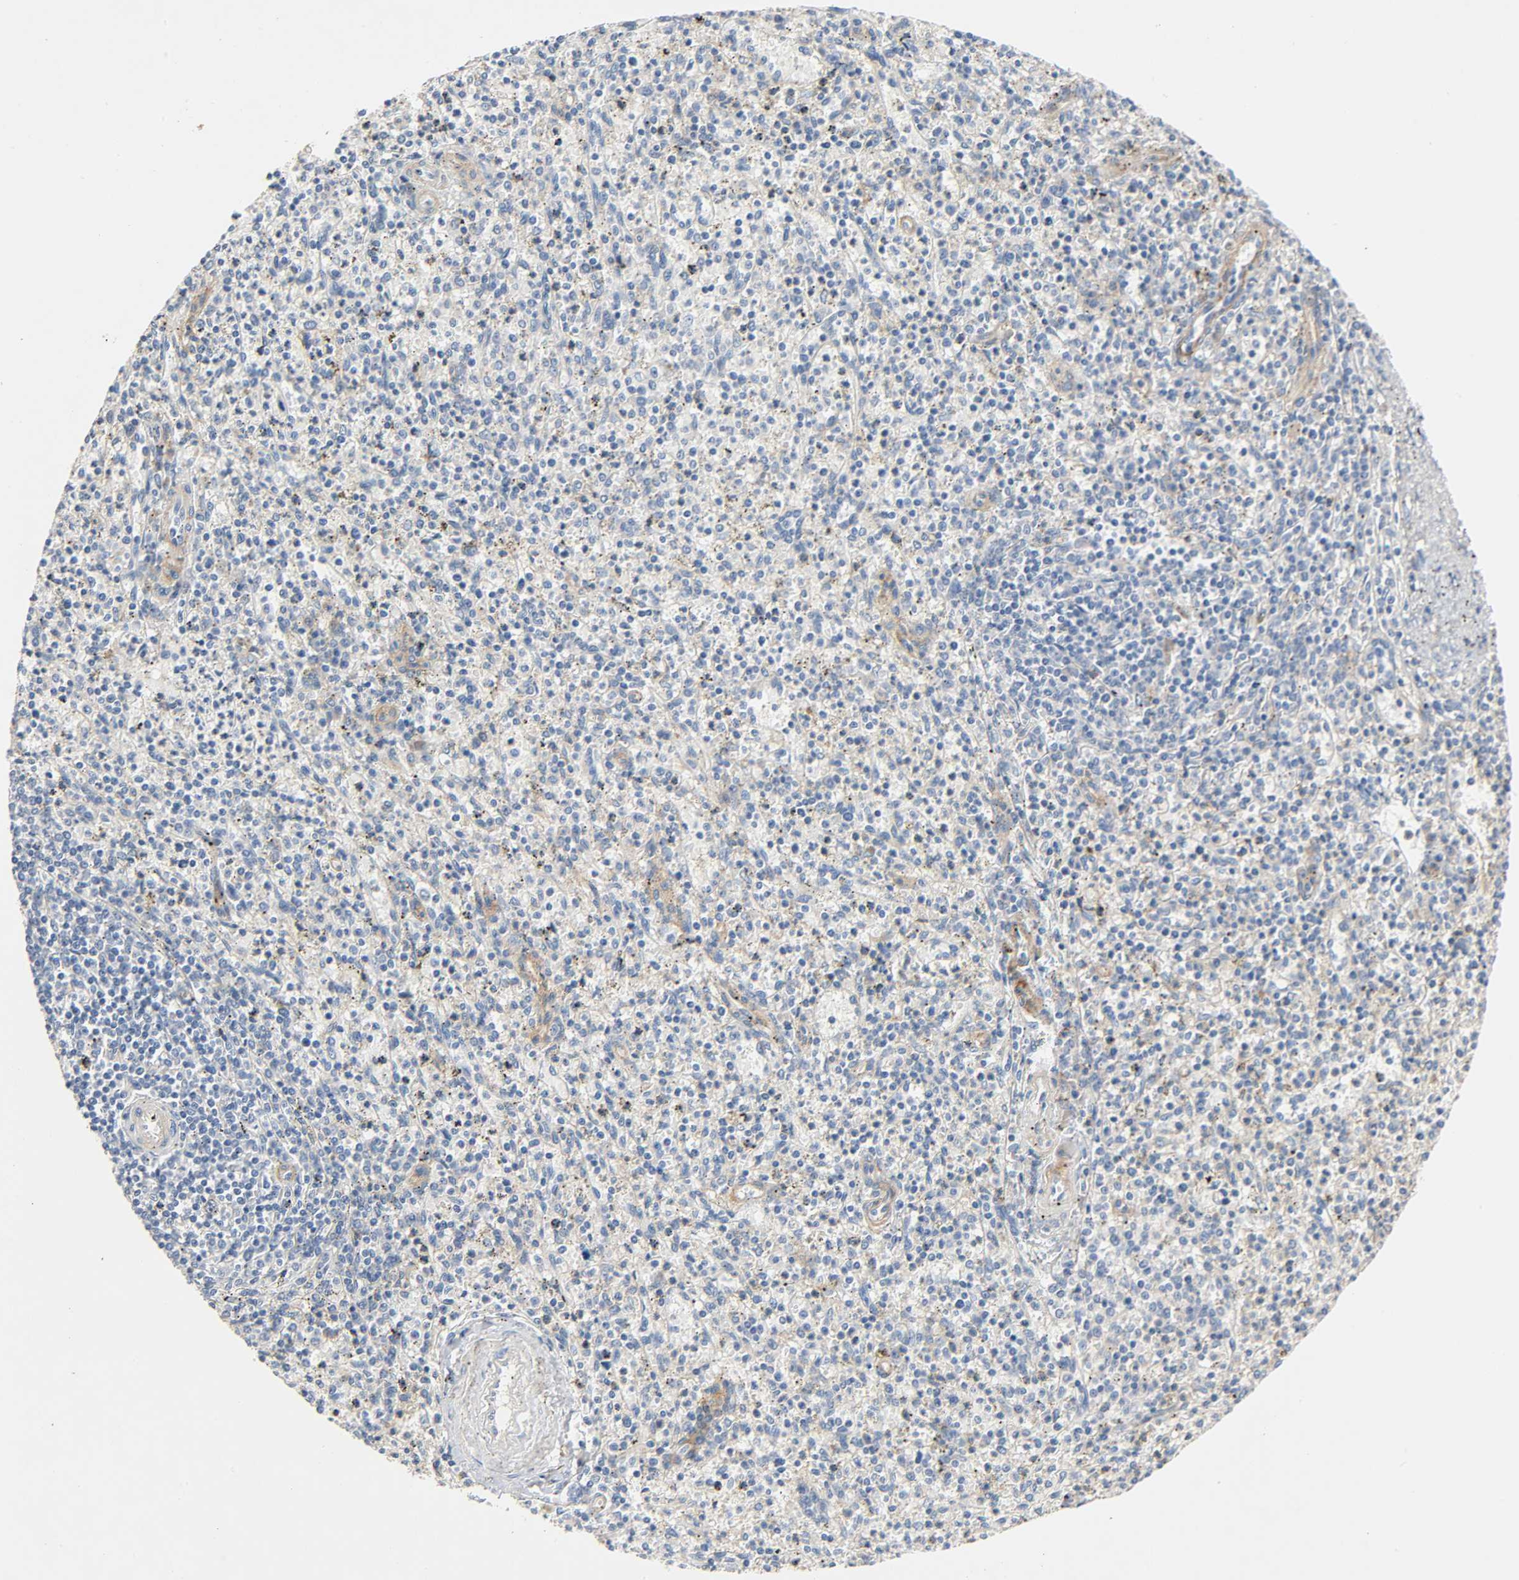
{"staining": {"intensity": "weak", "quantity": "25%-75%", "location": "cytoplasmic/membranous"}, "tissue": "spleen", "cell_type": "Cells in red pulp", "image_type": "normal", "snomed": [{"axis": "morphology", "description": "Normal tissue, NOS"}, {"axis": "topography", "description": "Spleen"}], "caption": "Weak cytoplasmic/membranous protein positivity is identified in about 25%-75% of cells in red pulp in spleen. (DAB IHC, brown staining for protein, blue staining for nuclei).", "gene": "ARPC1A", "patient": {"sex": "male", "age": 72}}